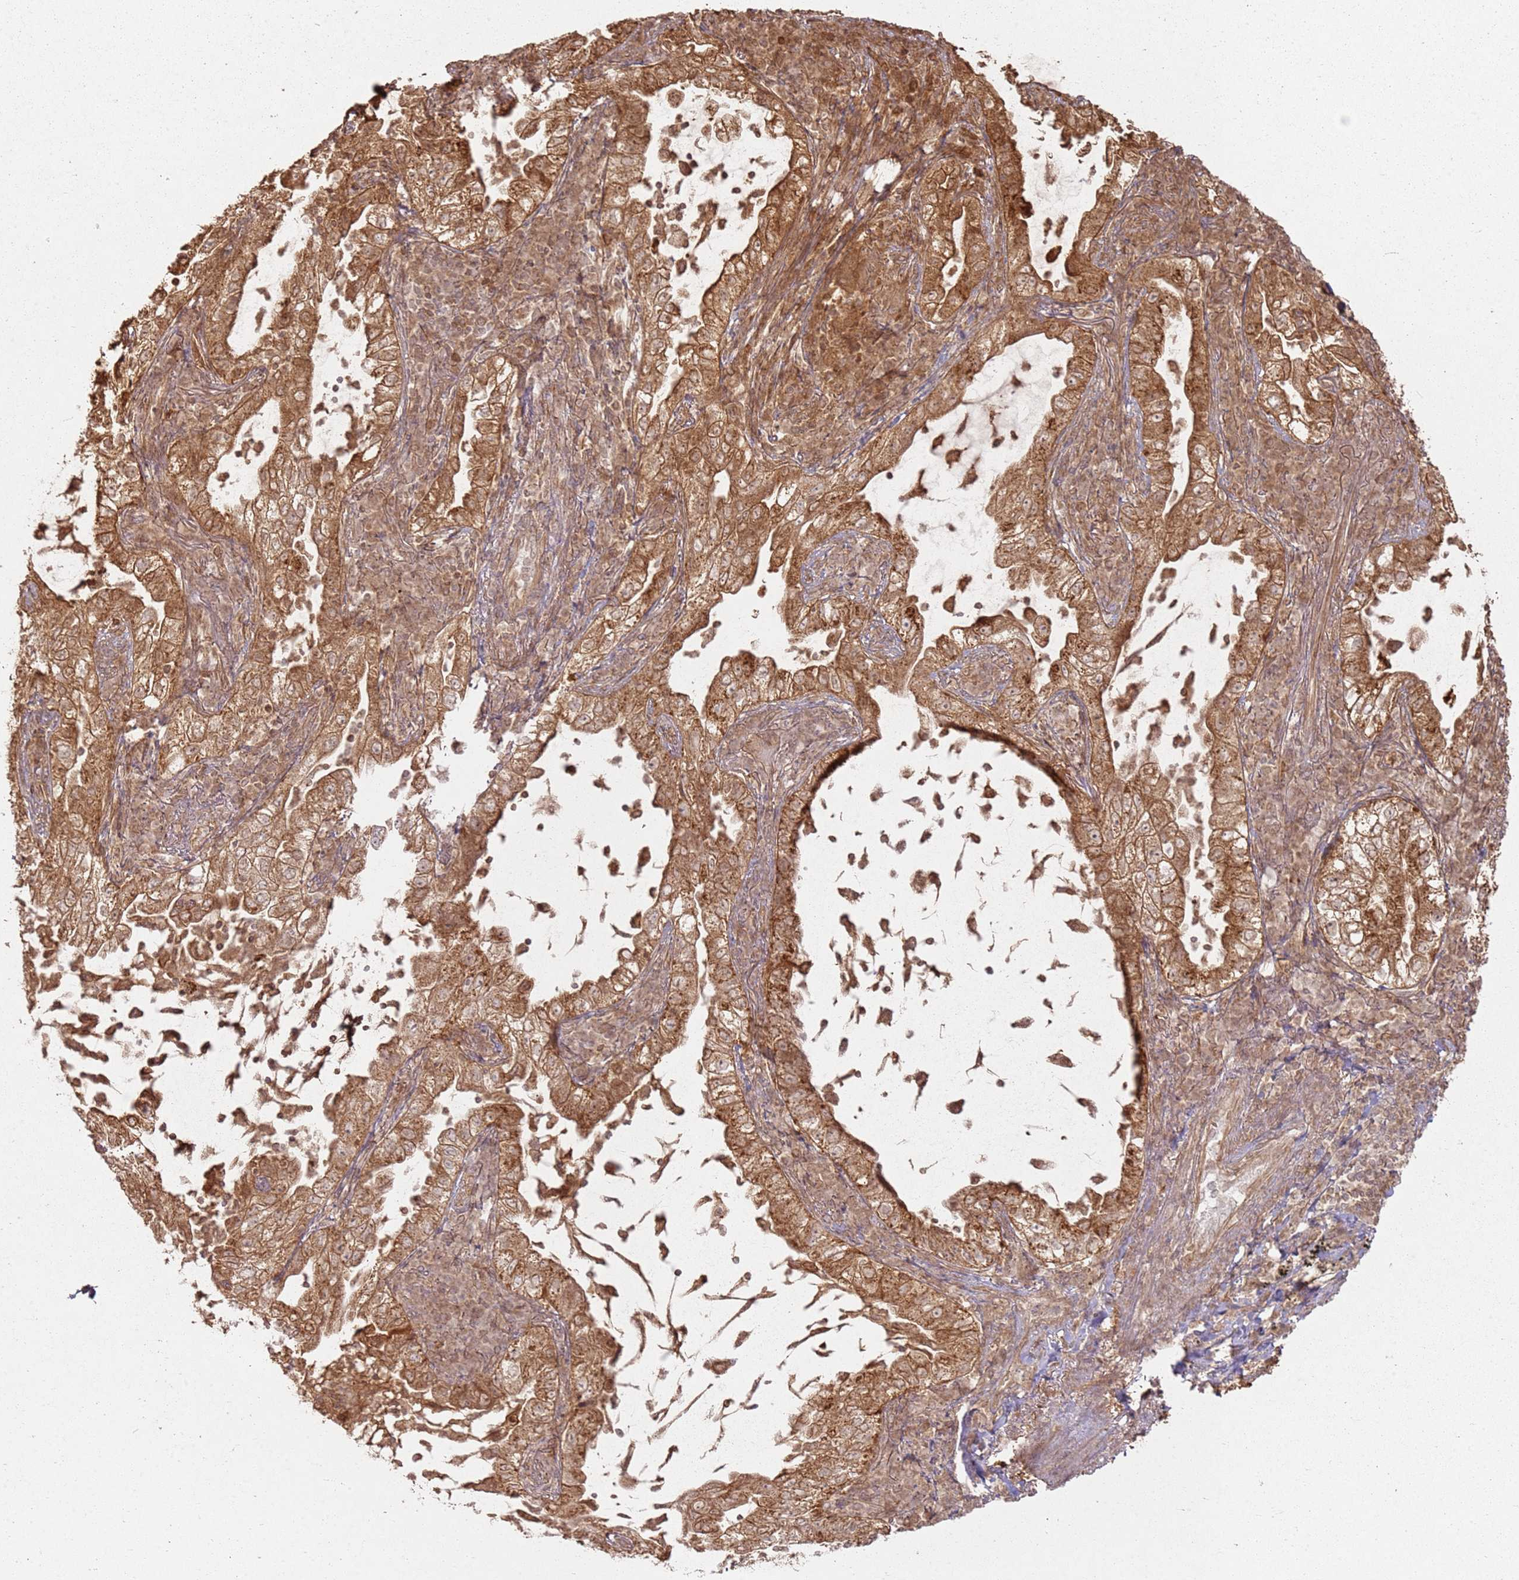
{"staining": {"intensity": "strong", "quantity": ">75%", "location": "cytoplasmic/membranous"}, "tissue": "lung cancer", "cell_type": "Tumor cells", "image_type": "cancer", "snomed": [{"axis": "morphology", "description": "Adenocarcinoma, NOS"}, {"axis": "topography", "description": "Lung"}], "caption": "Tumor cells display high levels of strong cytoplasmic/membranous staining in about >75% of cells in lung cancer.", "gene": "ZNF776", "patient": {"sex": "female", "age": 73}}